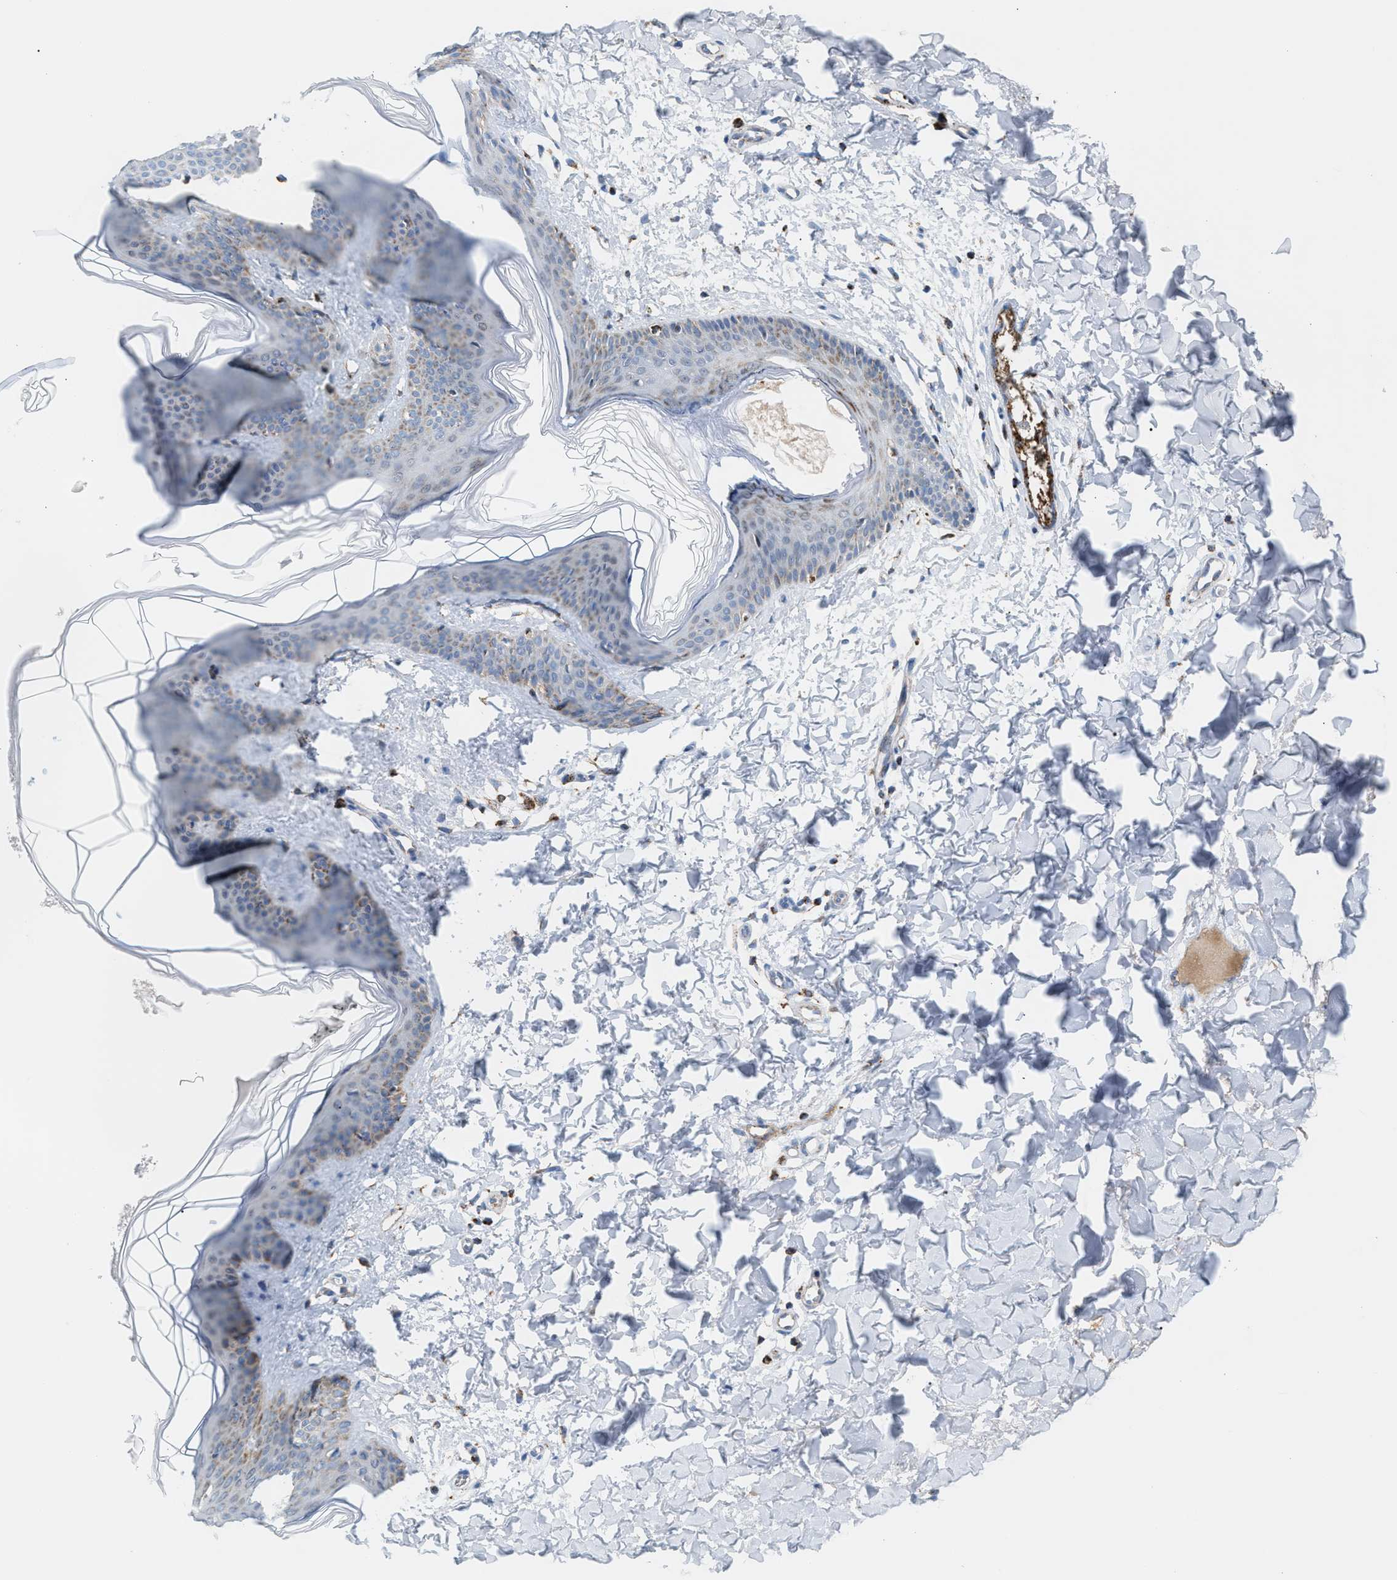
{"staining": {"intensity": "strong", "quantity": "25%-75%", "location": "cytoplasmic/membranous"}, "tissue": "skin", "cell_type": "Fibroblasts", "image_type": "normal", "snomed": [{"axis": "morphology", "description": "Normal tissue, NOS"}, {"axis": "topography", "description": "Skin"}], "caption": "Fibroblasts demonstrate high levels of strong cytoplasmic/membranous expression in about 25%-75% of cells in normal human skin. (IHC, brightfield microscopy, high magnification).", "gene": "PMPCA", "patient": {"sex": "female", "age": 17}}